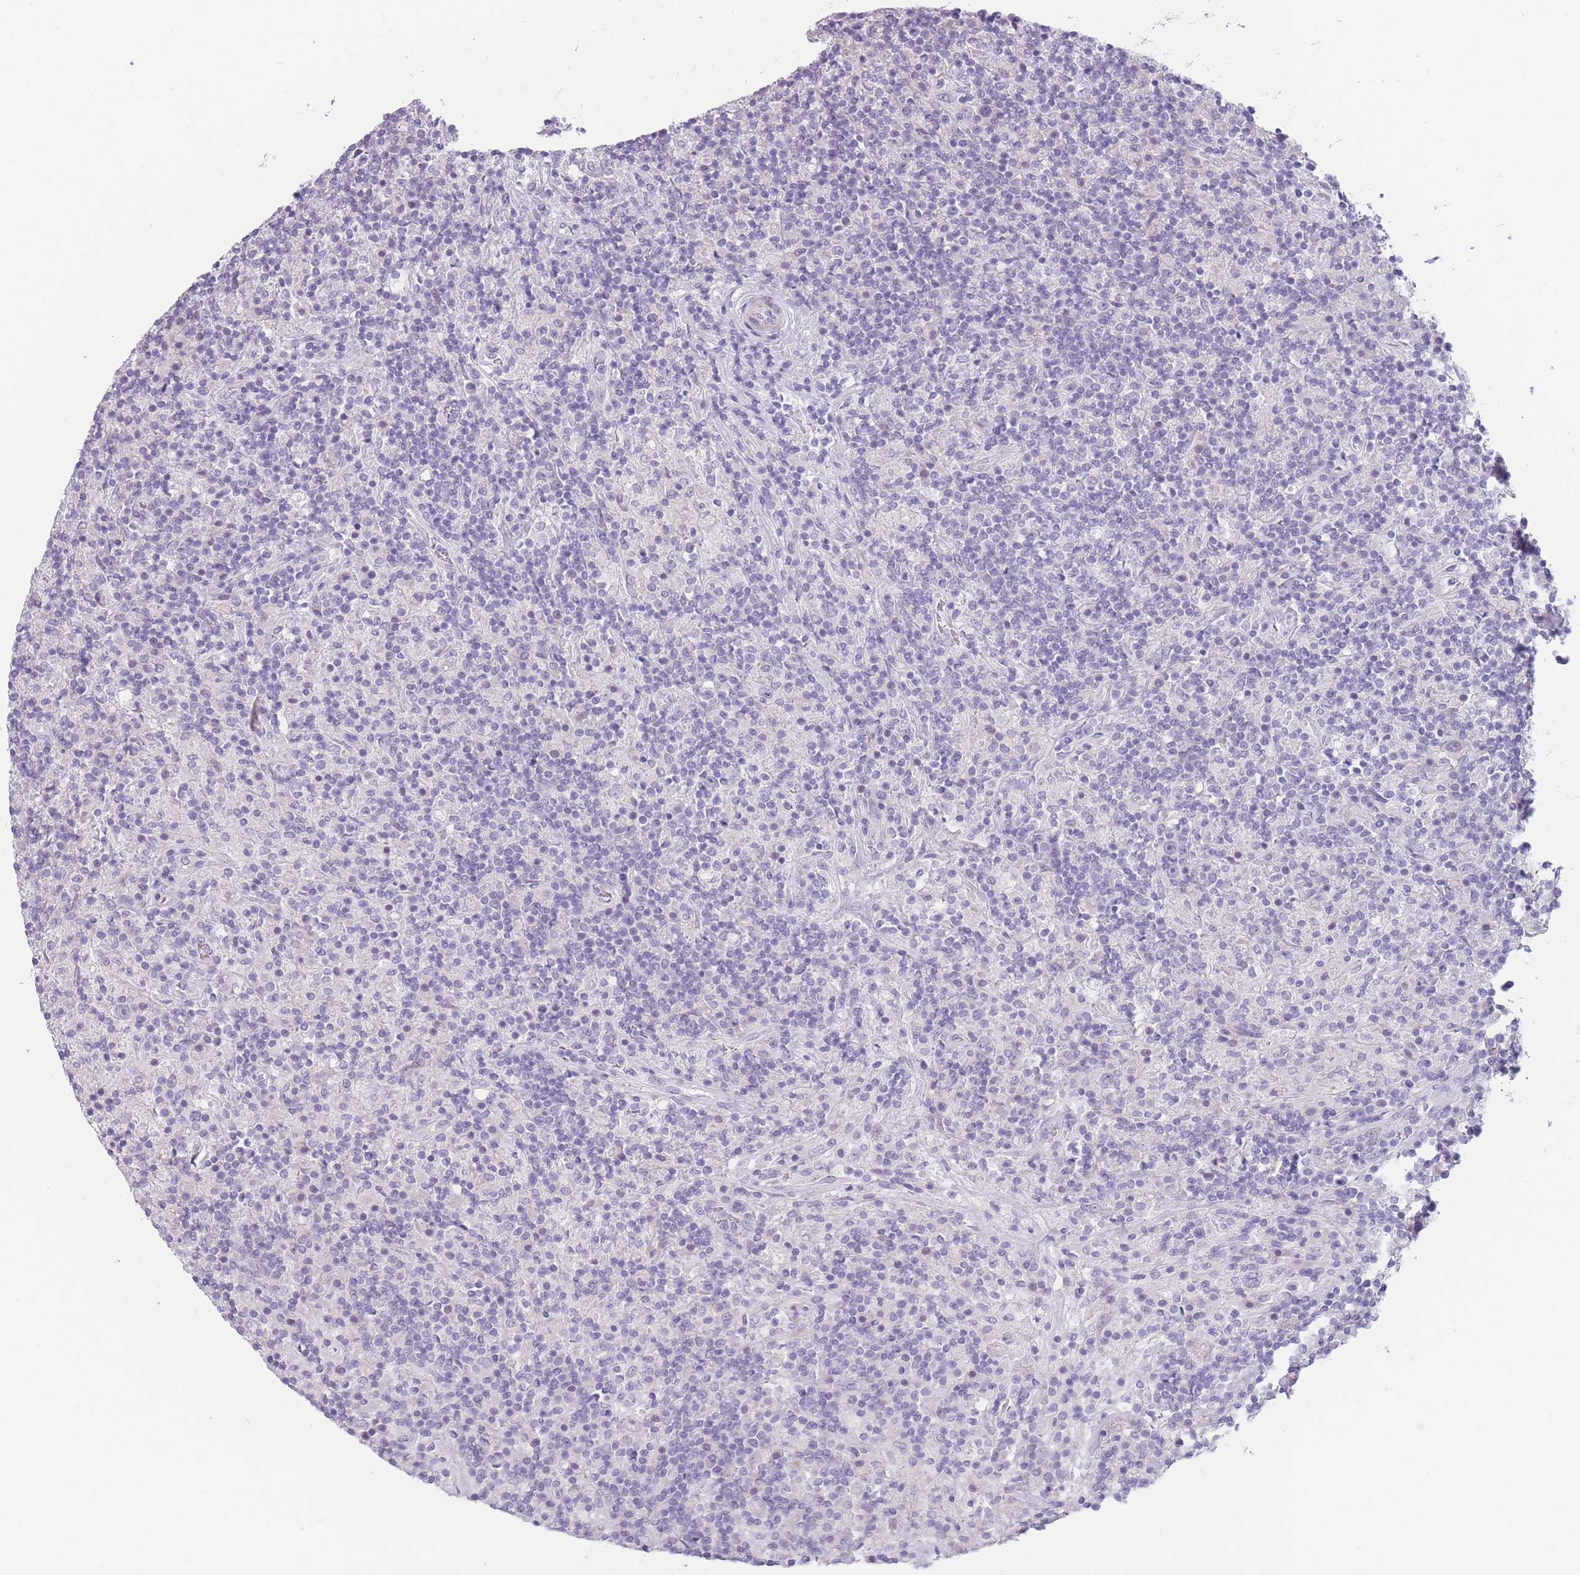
{"staining": {"intensity": "negative", "quantity": "none", "location": "none"}, "tissue": "lymphoma", "cell_type": "Tumor cells", "image_type": "cancer", "snomed": [{"axis": "morphology", "description": "Hodgkin's disease, NOS"}, {"axis": "topography", "description": "Lymph node"}], "caption": "DAB (3,3'-diaminobenzidine) immunohistochemical staining of lymphoma shows no significant positivity in tumor cells. The staining was performed using DAB (3,3'-diaminobenzidine) to visualize the protein expression in brown, while the nuclei were stained in blue with hematoxylin (Magnification: 20x).", "gene": "TMEM236", "patient": {"sex": "male", "age": 70}}